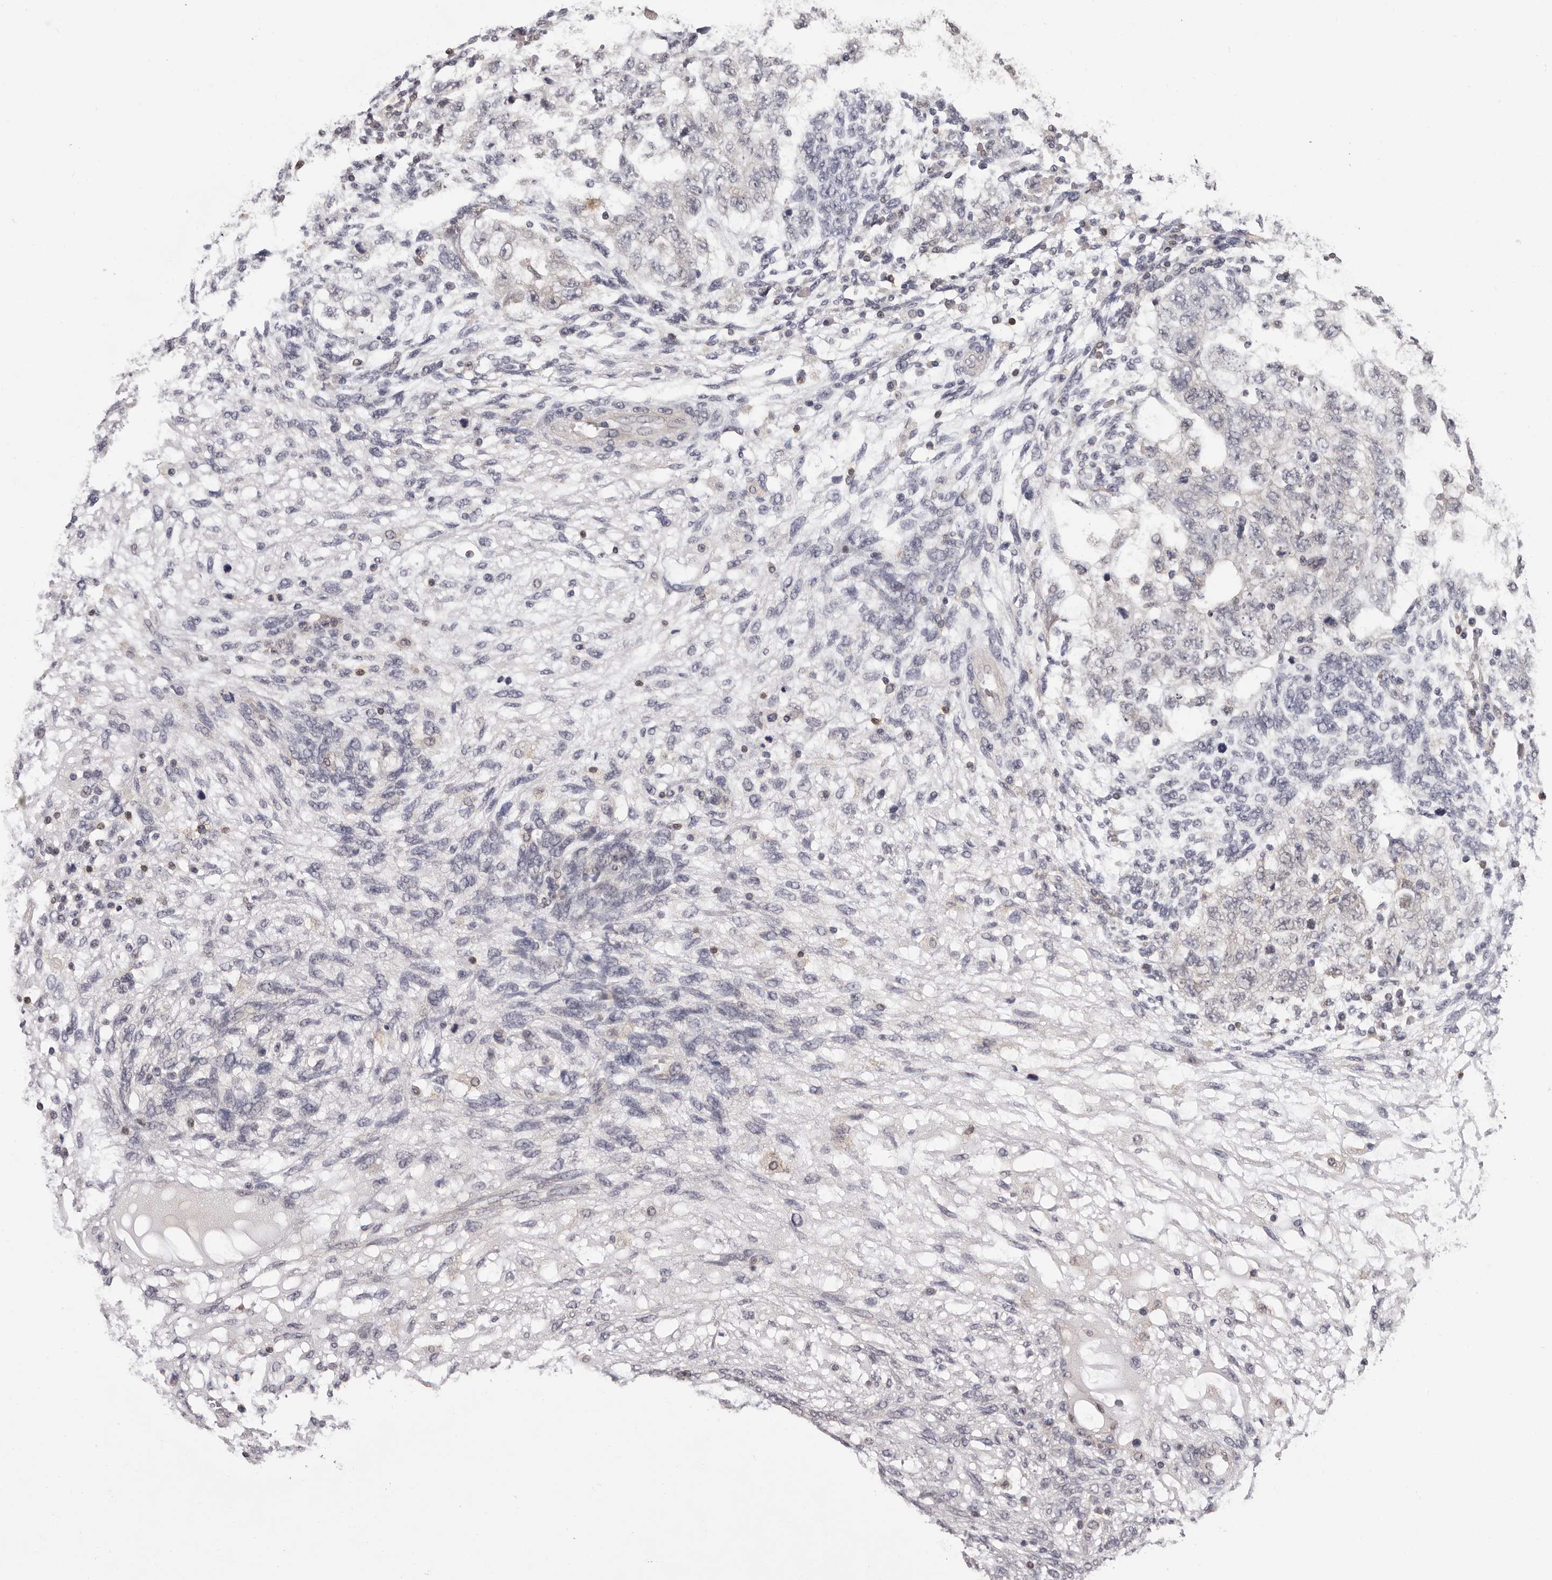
{"staining": {"intensity": "negative", "quantity": "none", "location": "none"}, "tissue": "testis cancer", "cell_type": "Tumor cells", "image_type": "cancer", "snomed": [{"axis": "morphology", "description": "Normal tissue, NOS"}, {"axis": "morphology", "description": "Carcinoma, Embryonal, NOS"}, {"axis": "topography", "description": "Testis"}], "caption": "Immunohistochemistry image of human embryonal carcinoma (testis) stained for a protein (brown), which exhibits no staining in tumor cells. (DAB immunohistochemistry (IHC), high magnification).", "gene": "PRR12", "patient": {"sex": "male", "age": 36}}